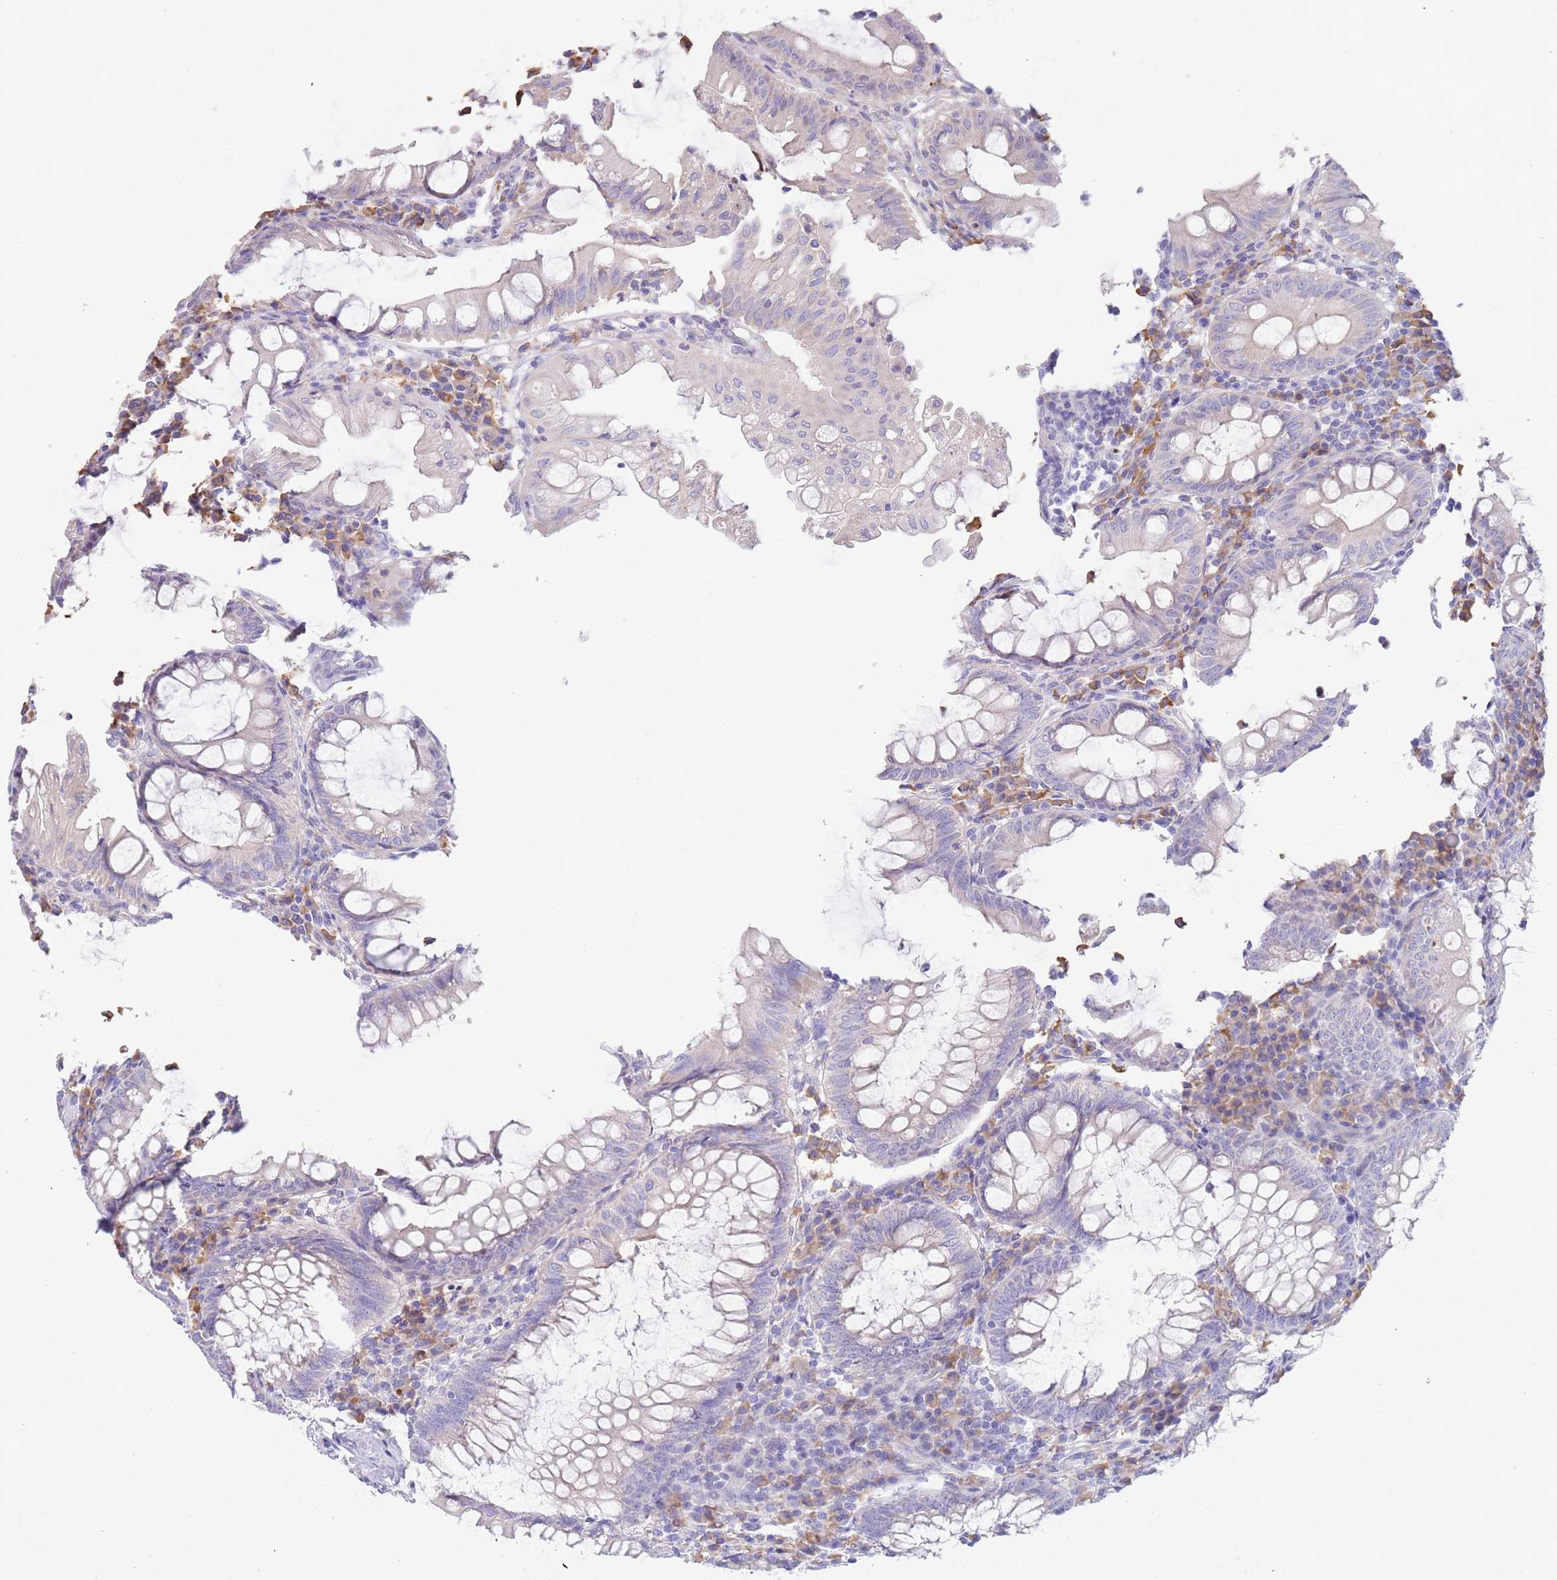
{"staining": {"intensity": "negative", "quantity": "none", "location": "none"}, "tissue": "appendix", "cell_type": "Glandular cells", "image_type": "normal", "snomed": [{"axis": "morphology", "description": "Normal tissue, NOS"}, {"axis": "topography", "description": "Appendix"}], "caption": "IHC photomicrograph of benign human appendix stained for a protein (brown), which shows no staining in glandular cells.", "gene": "CCDC149", "patient": {"sex": "male", "age": 83}}